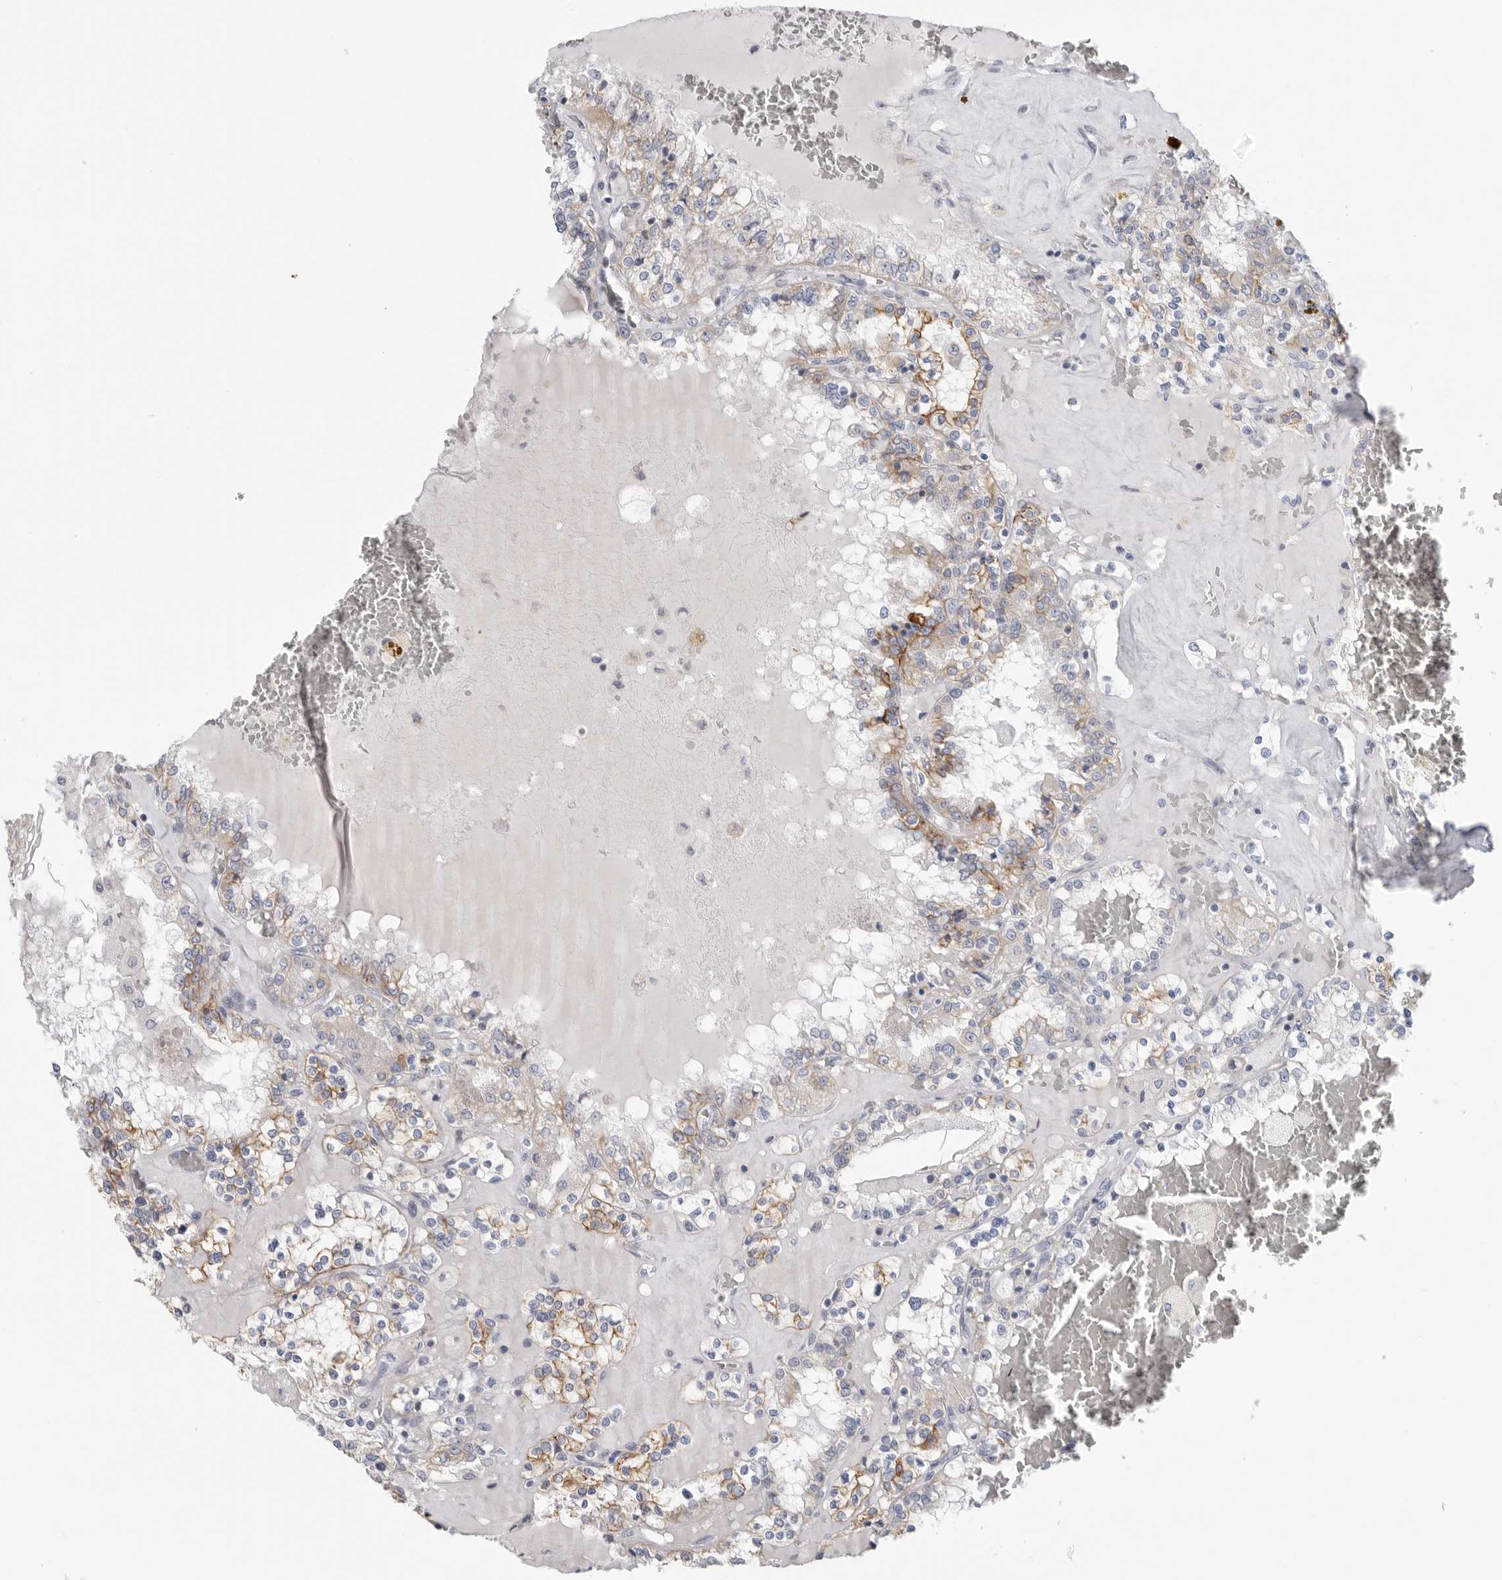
{"staining": {"intensity": "moderate", "quantity": "25%-75%", "location": "cytoplasmic/membranous"}, "tissue": "renal cancer", "cell_type": "Tumor cells", "image_type": "cancer", "snomed": [{"axis": "morphology", "description": "Adenocarcinoma, NOS"}, {"axis": "topography", "description": "Kidney"}], "caption": "DAB immunohistochemical staining of human renal adenocarcinoma demonstrates moderate cytoplasmic/membranous protein staining in about 25%-75% of tumor cells.", "gene": "MTFR1L", "patient": {"sex": "female", "age": 56}}